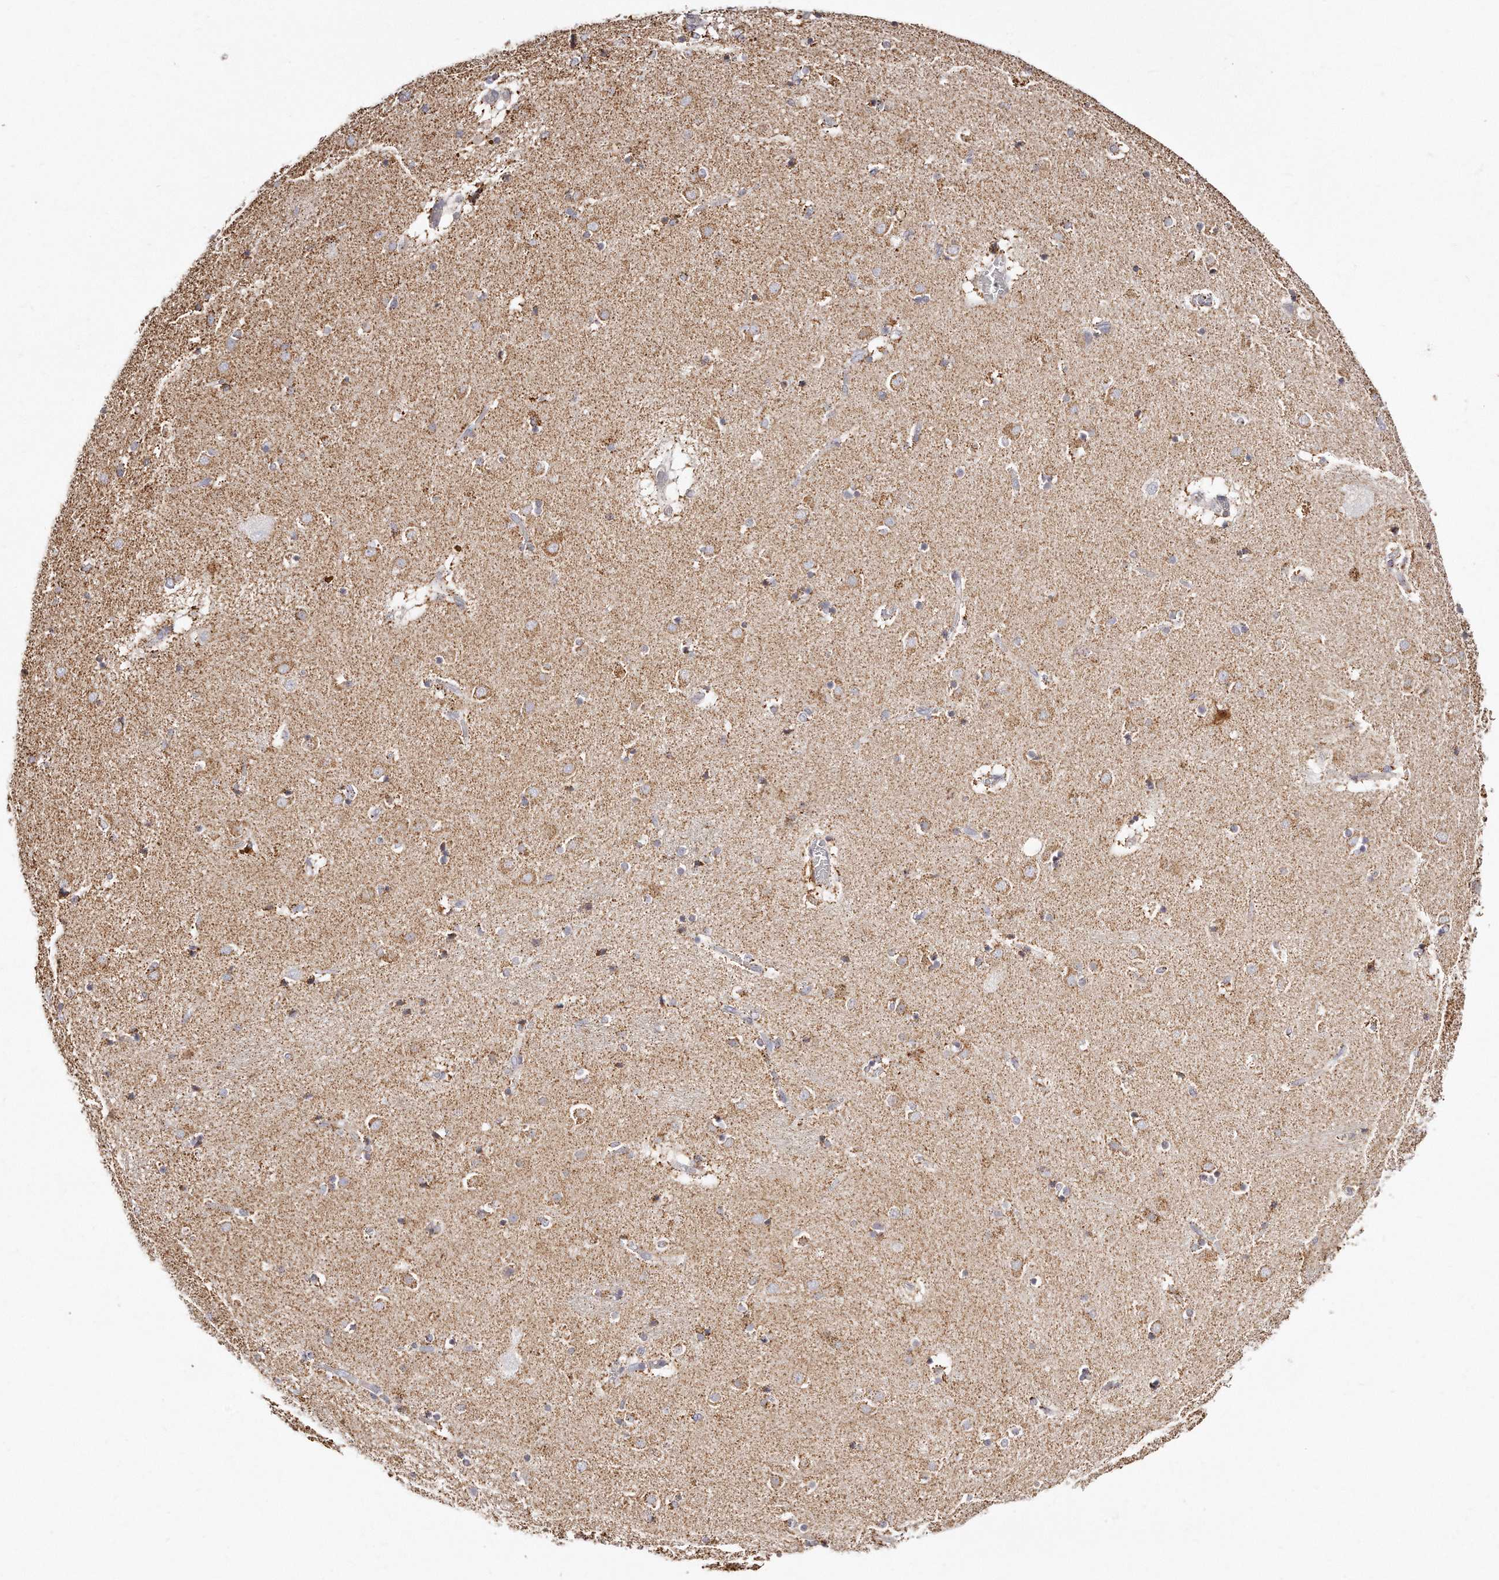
{"staining": {"intensity": "moderate", "quantity": "<25%", "location": "cytoplasmic/membranous"}, "tissue": "caudate", "cell_type": "Glial cells", "image_type": "normal", "snomed": [{"axis": "morphology", "description": "Normal tissue, NOS"}, {"axis": "topography", "description": "Lateral ventricle wall"}], "caption": "Immunohistochemical staining of unremarkable caudate displays low levels of moderate cytoplasmic/membranous expression in approximately <25% of glial cells.", "gene": "RTKN", "patient": {"sex": "male", "age": 70}}